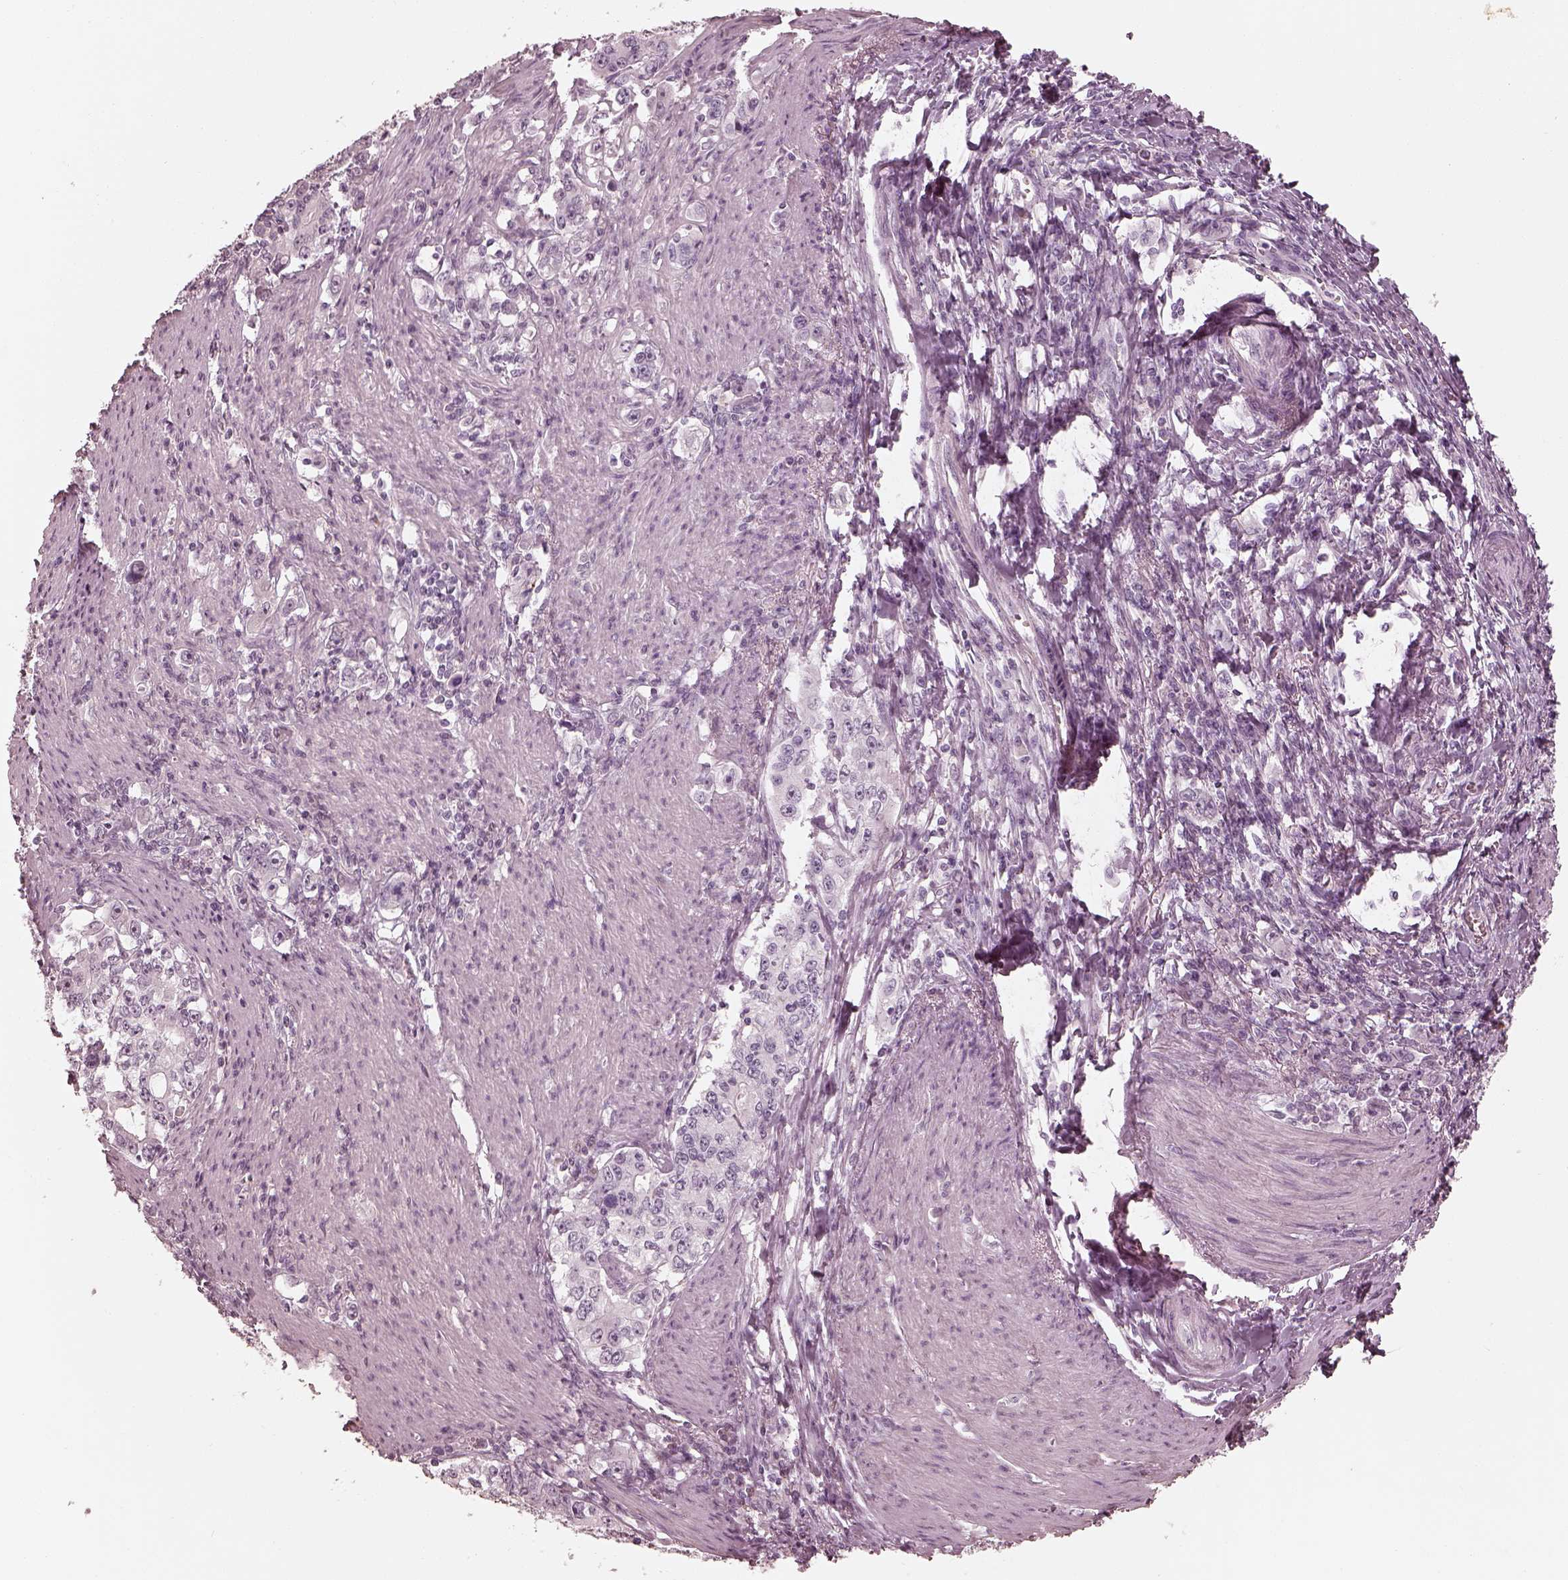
{"staining": {"intensity": "negative", "quantity": "none", "location": "none"}, "tissue": "stomach cancer", "cell_type": "Tumor cells", "image_type": "cancer", "snomed": [{"axis": "morphology", "description": "Adenocarcinoma, NOS"}, {"axis": "topography", "description": "Stomach, lower"}], "caption": "Tumor cells show no significant protein positivity in stomach cancer (adenocarcinoma).", "gene": "ADRB3", "patient": {"sex": "female", "age": 72}}